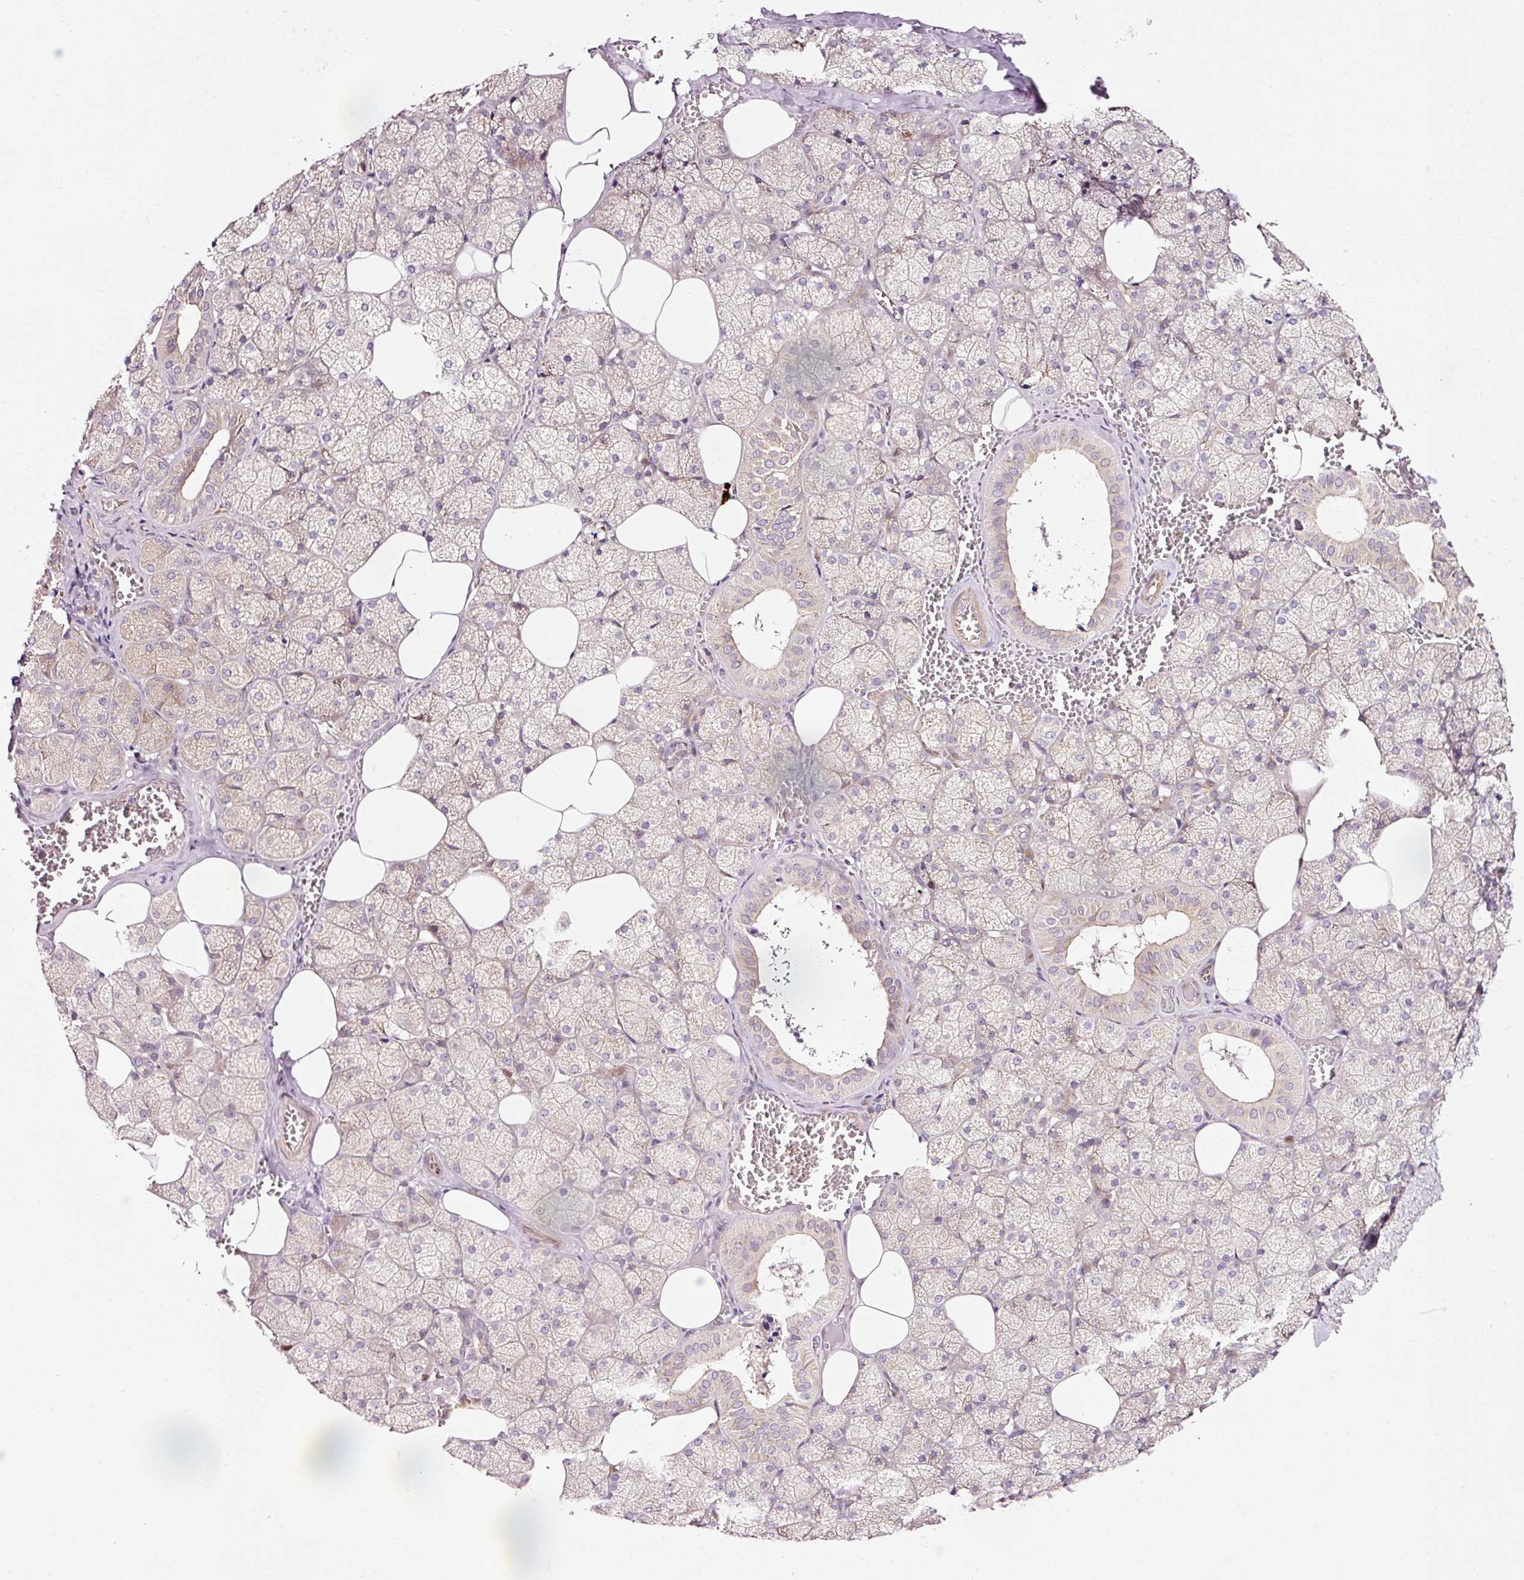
{"staining": {"intensity": "weak", "quantity": "25%-75%", "location": "cytoplasmic/membranous"}, "tissue": "salivary gland", "cell_type": "Glandular cells", "image_type": "normal", "snomed": [{"axis": "morphology", "description": "Normal tissue, NOS"}, {"axis": "topography", "description": "Salivary gland"}, {"axis": "topography", "description": "Peripheral nerve tissue"}], "caption": "This is an image of immunohistochemistry staining of normal salivary gland, which shows weak positivity in the cytoplasmic/membranous of glandular cells.", "gene": "NAPA", "patient": {"sex": "male", "age": 38}}